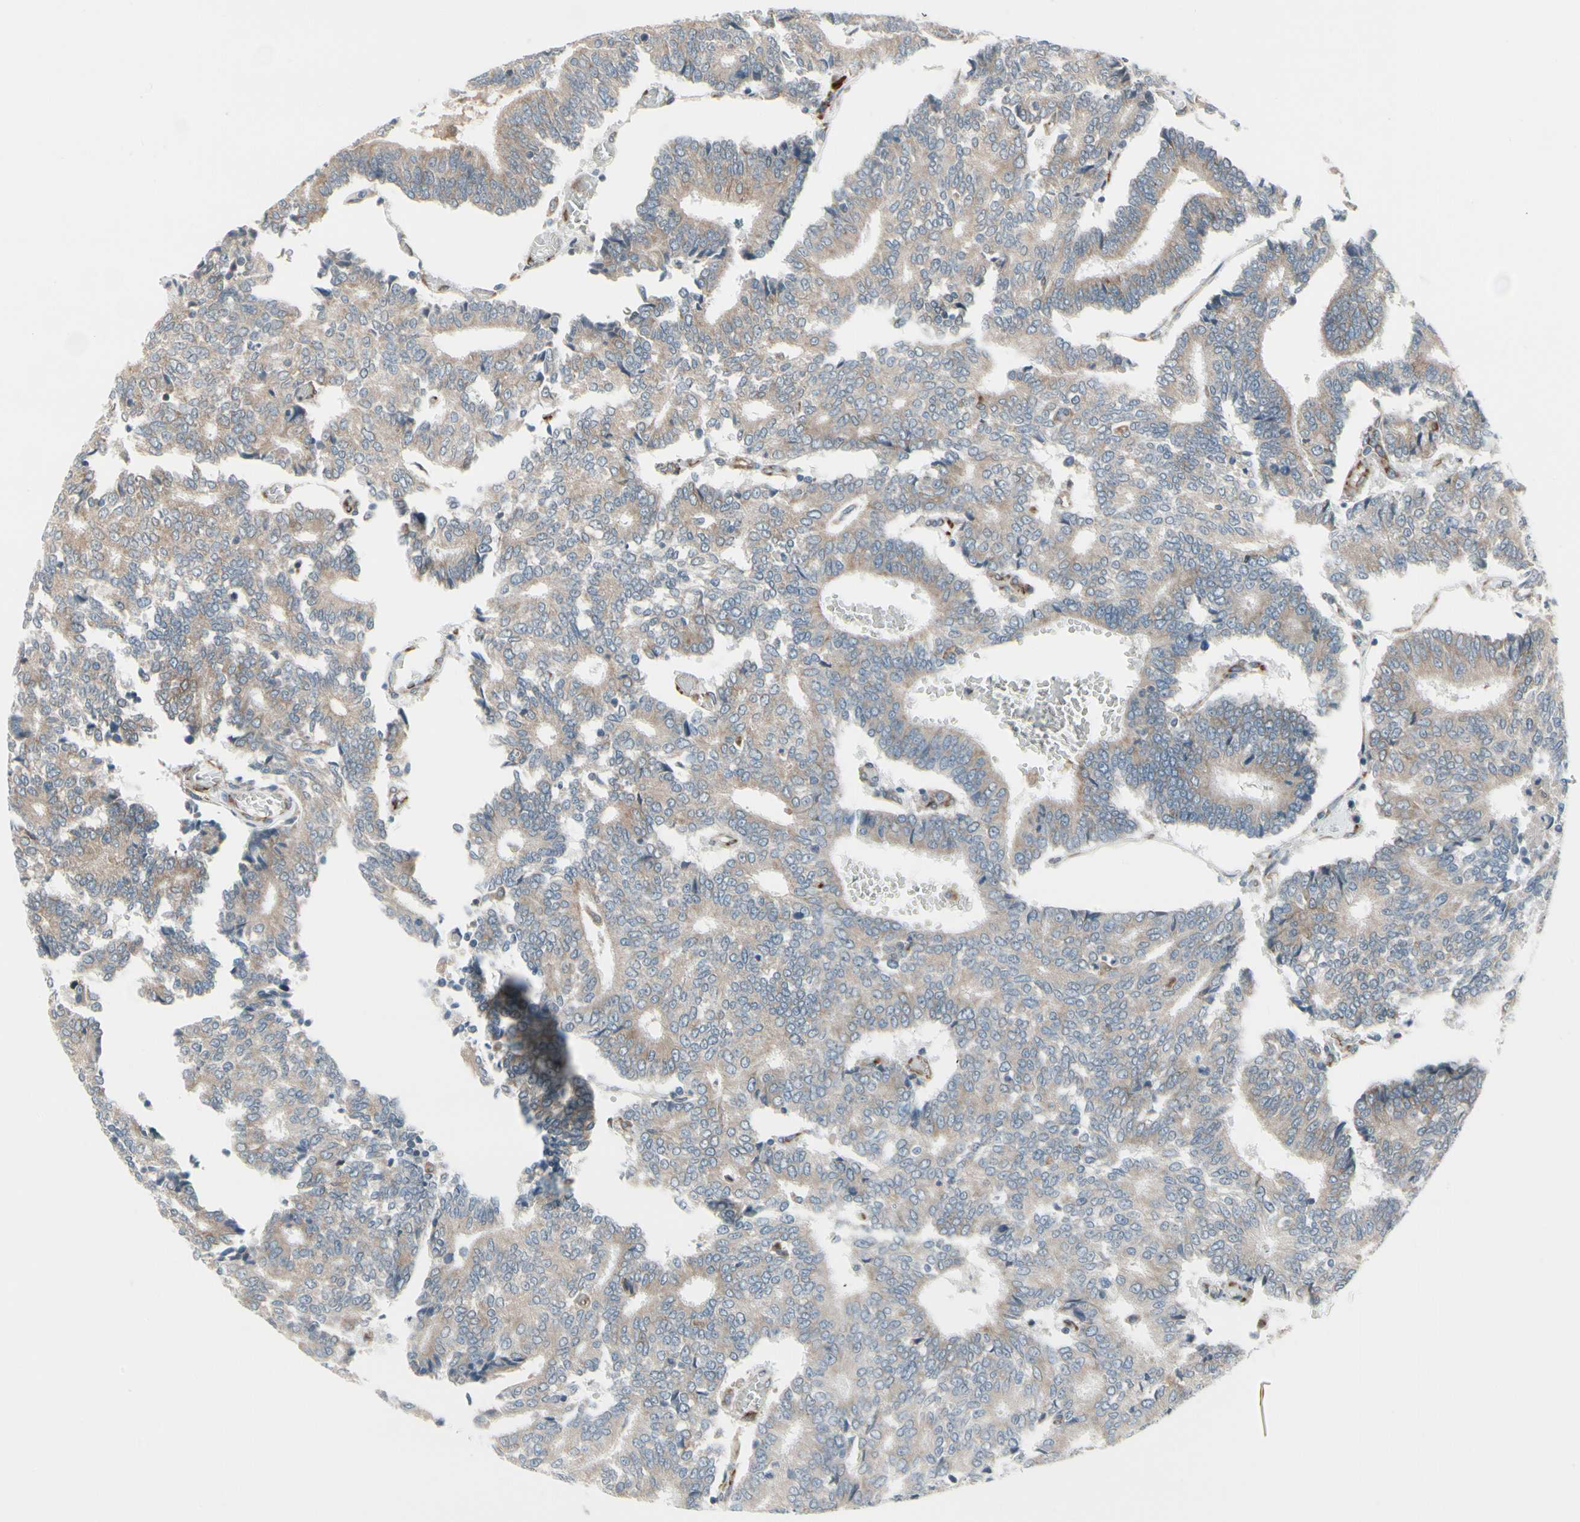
{"staining": {"intensity": "weak", "quantity": ">75%", "location": "cytoplasmic/membranous"}, "tissue": "prostate cancer", "cell_type": "Tumor cells", "image_type": "cancer", "snomed": [{"axis": "morphology", "description": "Adenocarcinoma, High grade"}, {"axis": "topography", "description": "Prostate"}], "caption": "High-magnification brightfield microscopy of high-grade adenocarcinoma (prostate) stained with DAB (brown) and counterstained with hematoxylin (blue). tumor cells exhibit weak cytoplasmic/membranous positivity is appreciated in approximately>75% of cells. The staining was performed using DAB to visualize the protein expression in brown, while the nuclei were stained in blue with hematoxylin (Magnification: 20x).", "gene": "FNDC3A", "patient": {"sex": "male", "age": 55}}